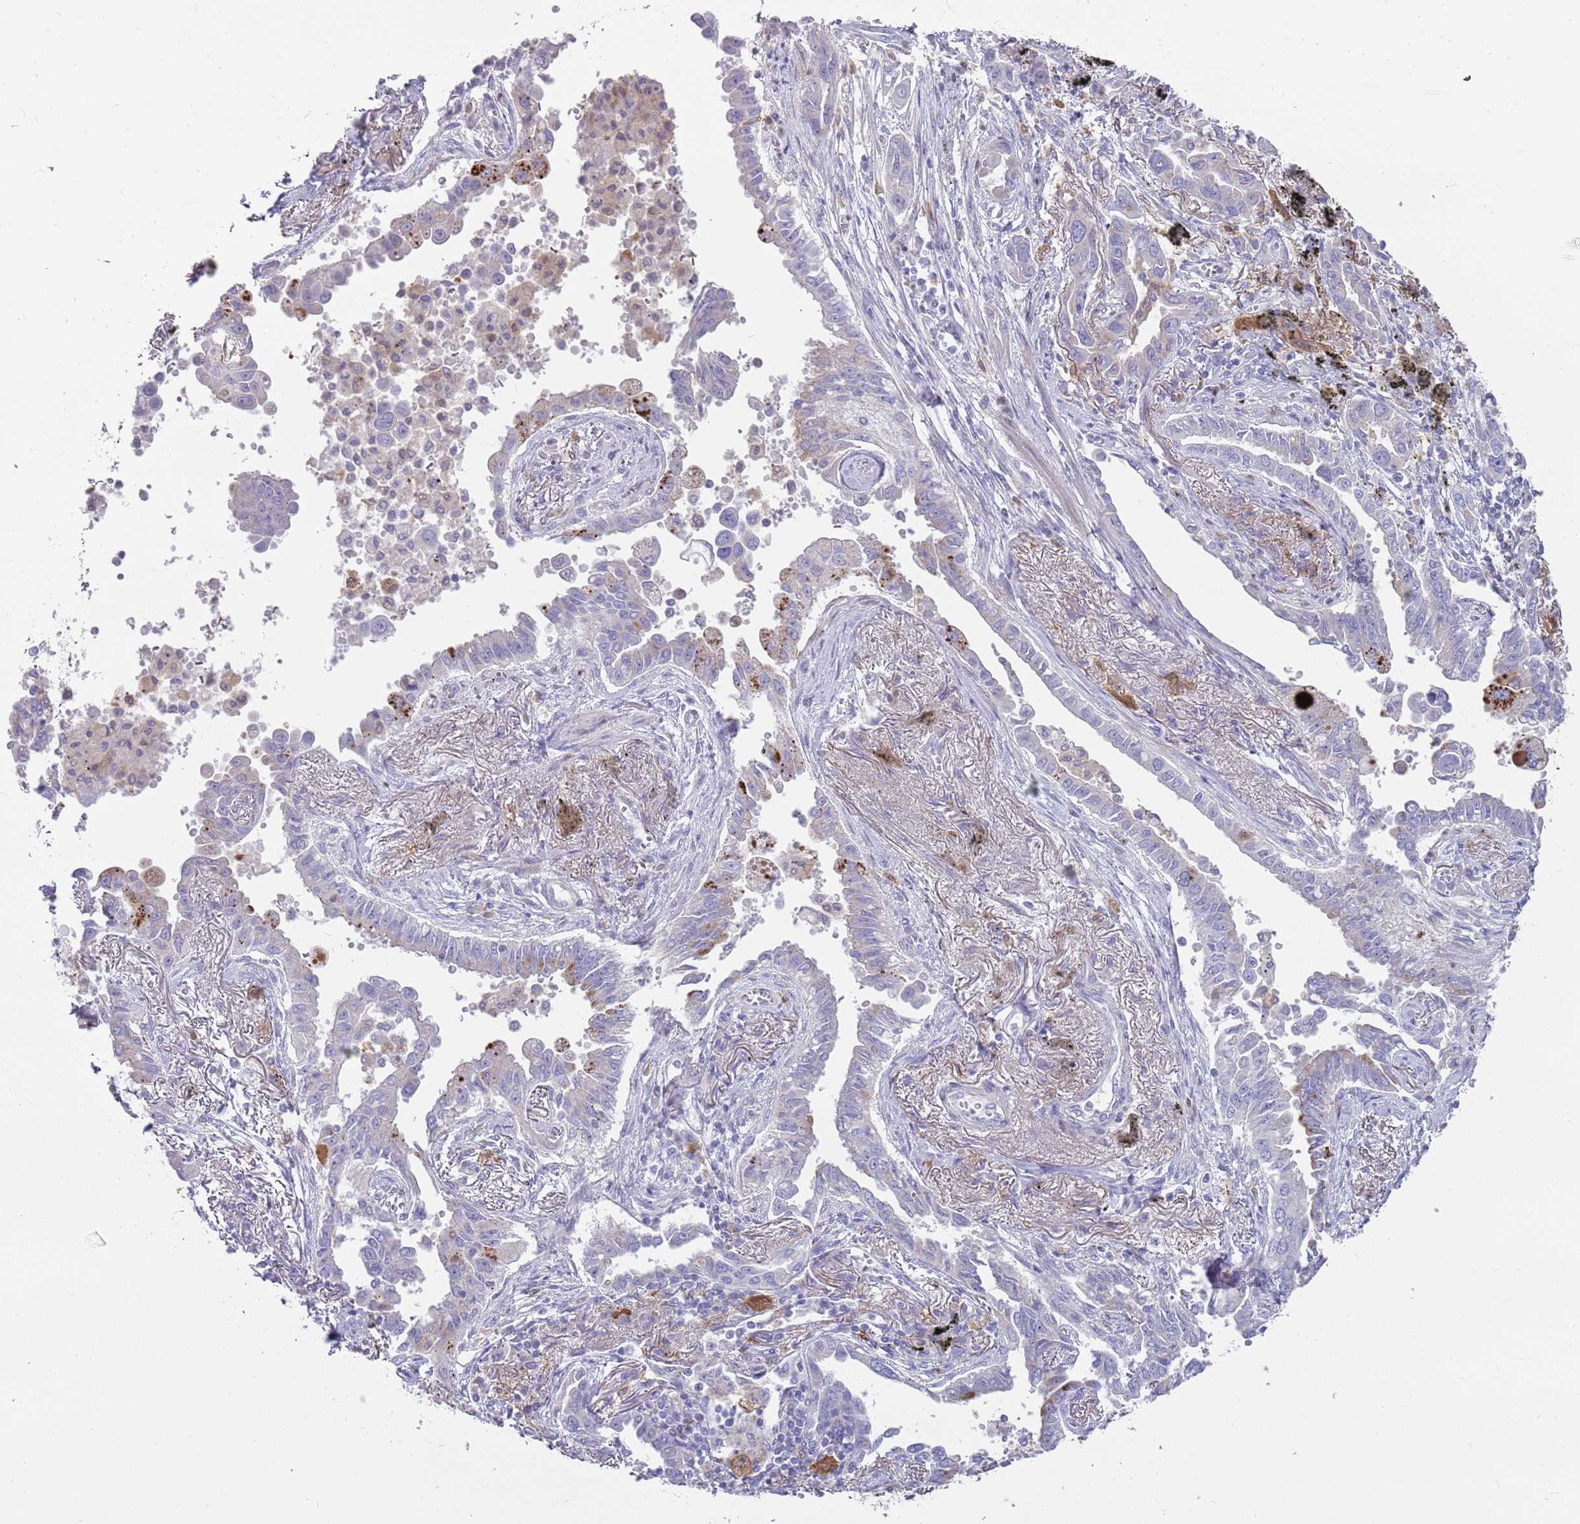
{"staining": {"intensity": "negative", "quantity": "none", "location": "none"}, "tissue": "lung cancer", "cell_type": "Tumor cells", "image_type": "cancer", "snomed": [{"axis": "morphology", "description": "Adenocarcinoma, NOS"}, {"axis": "topography", "description": "Lung"}], "caption": "Protein analysis of adenocarcinoma (lung) displays no significant expression in tumor cells.", "gene": "DIPK1C", "patient": {"sex": "male", "age": 67}}